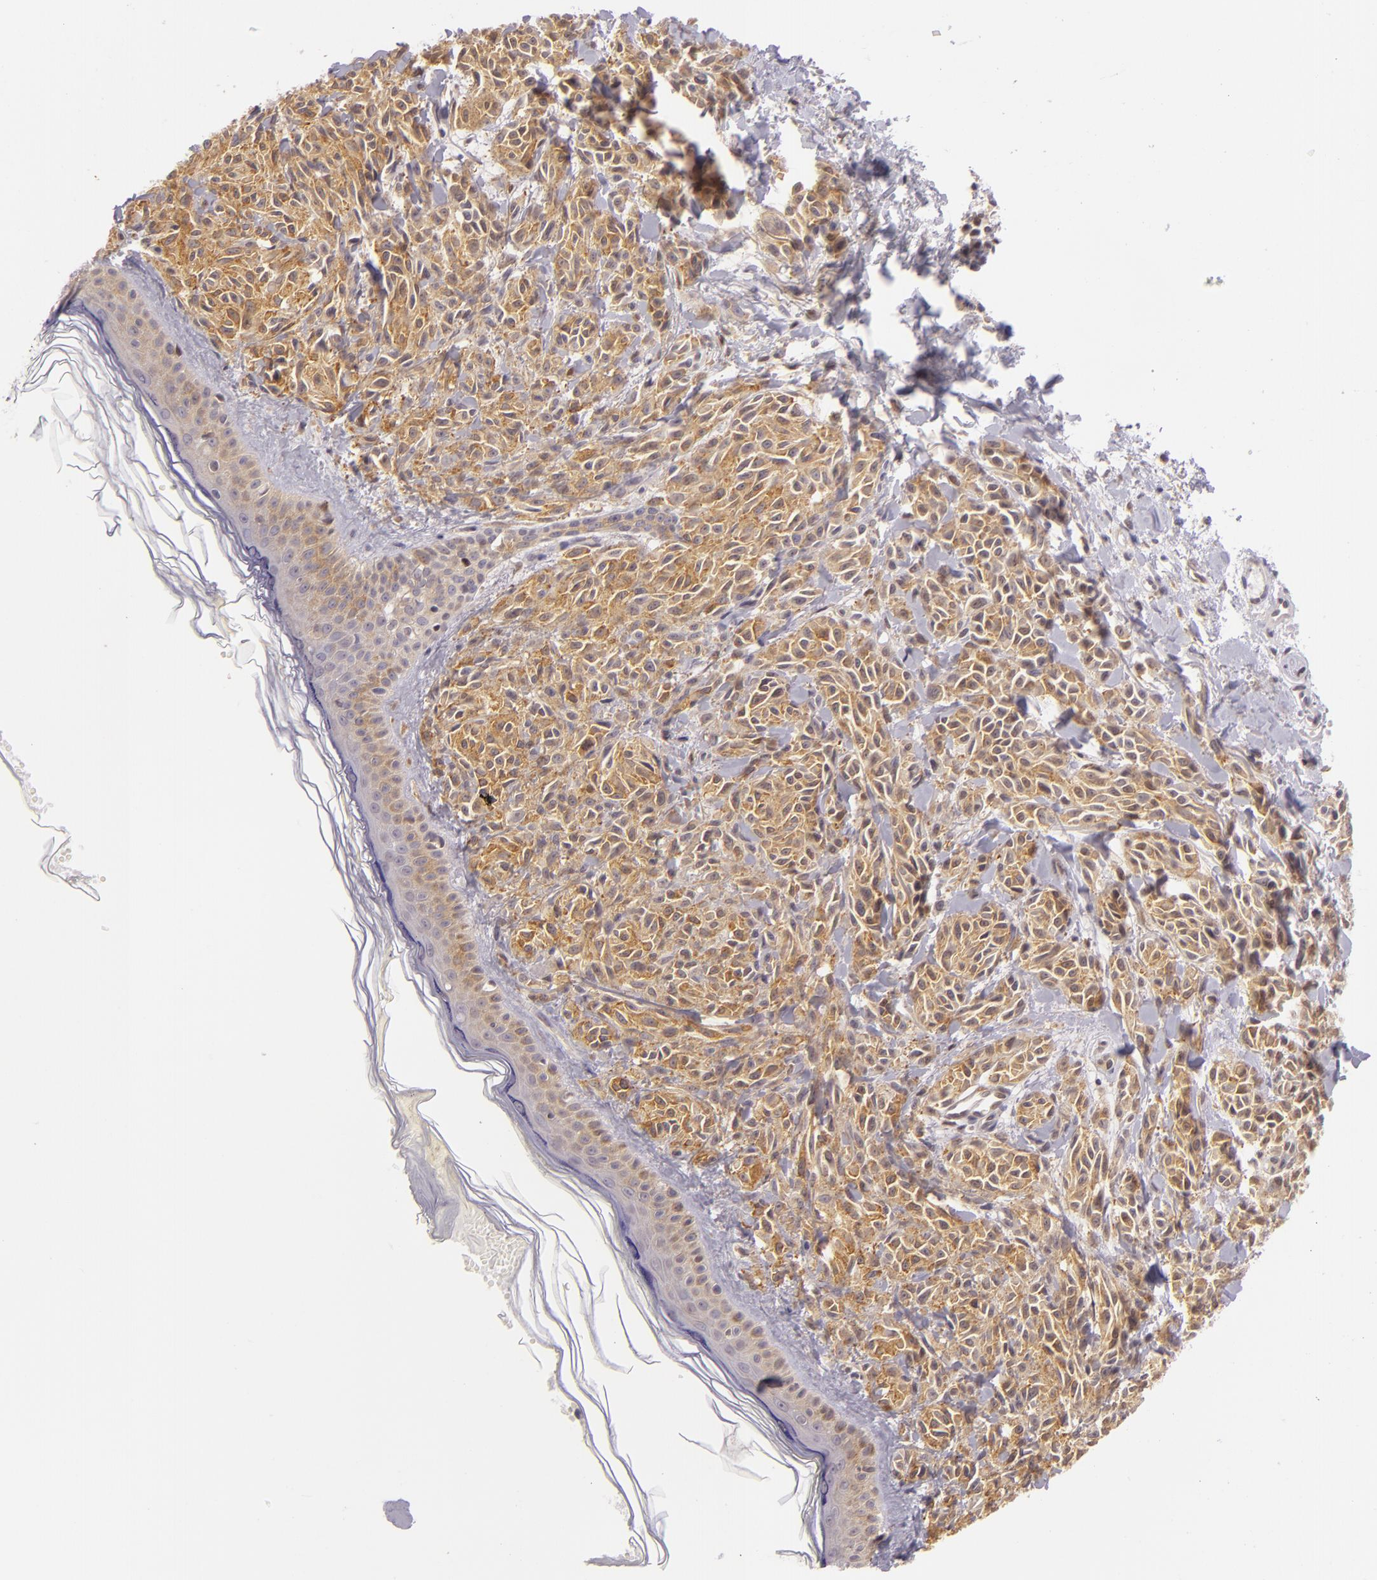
{"staining": {"intensity": "moderate", "quantity": ">75%", "location": "cytoplasmic/membranous,nuclear"}, "tissue": "melanoma", "cell_type": "Tumor cells", "image_type": "cancer", "snomed": [{"axis": "morphology", "description": "Malignant melanoma, NOS"}, {"axis": "topography", "description": "Skin"}], "caption": "Moderate cytoplasmic/membranous and nuclear protein expression is appreciated in about >75% of tumor cells in malignant melanoma.", "gene": "IMPDH1", "patient": {"sex": "female", "age": 73}}